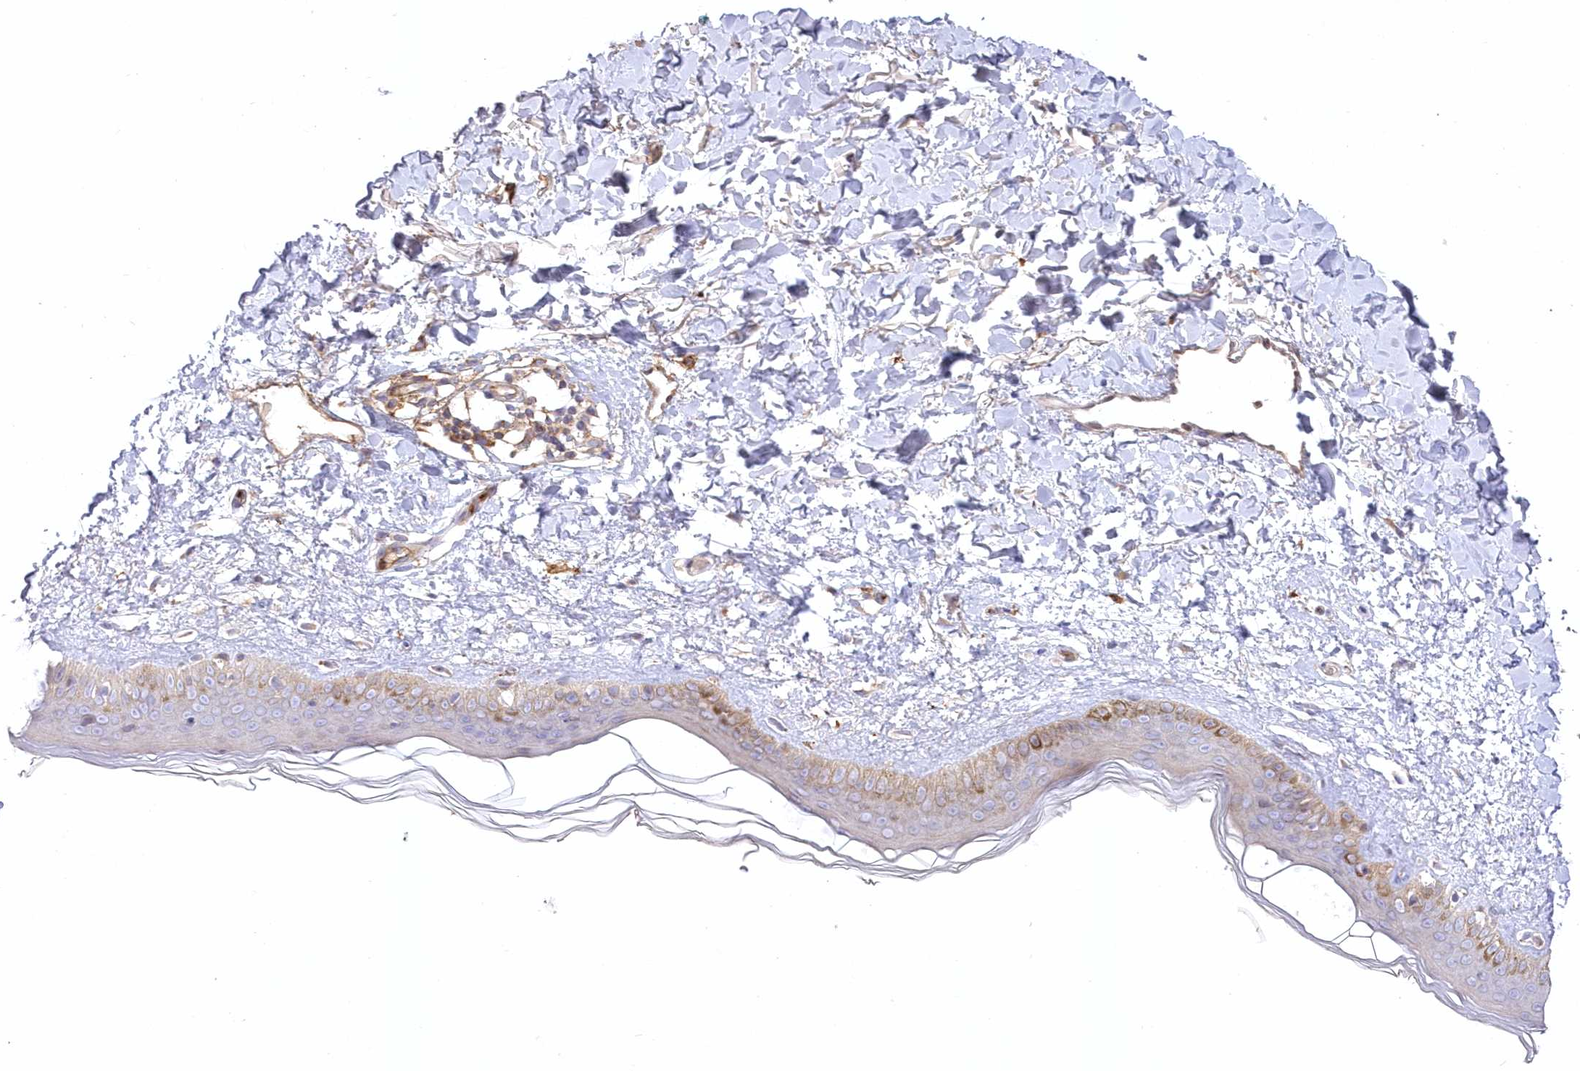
{"staining": {"intensity": "negative", "quantity": "none", "location": "none"}, "tissue": "skin", "cell_type": "Fibroblasts", "image_type": "normal", "snomed": [{"axis": "morphology", "description": "Normal tissue, NOS"}, {"axis": "topography", "description": "Skin"}], "caption": "The micrograph reveals no staining of fibroblasts in unremarkable skin.", "gene": "WBP1L", "patient": {"sex": "female", "age": 58}}